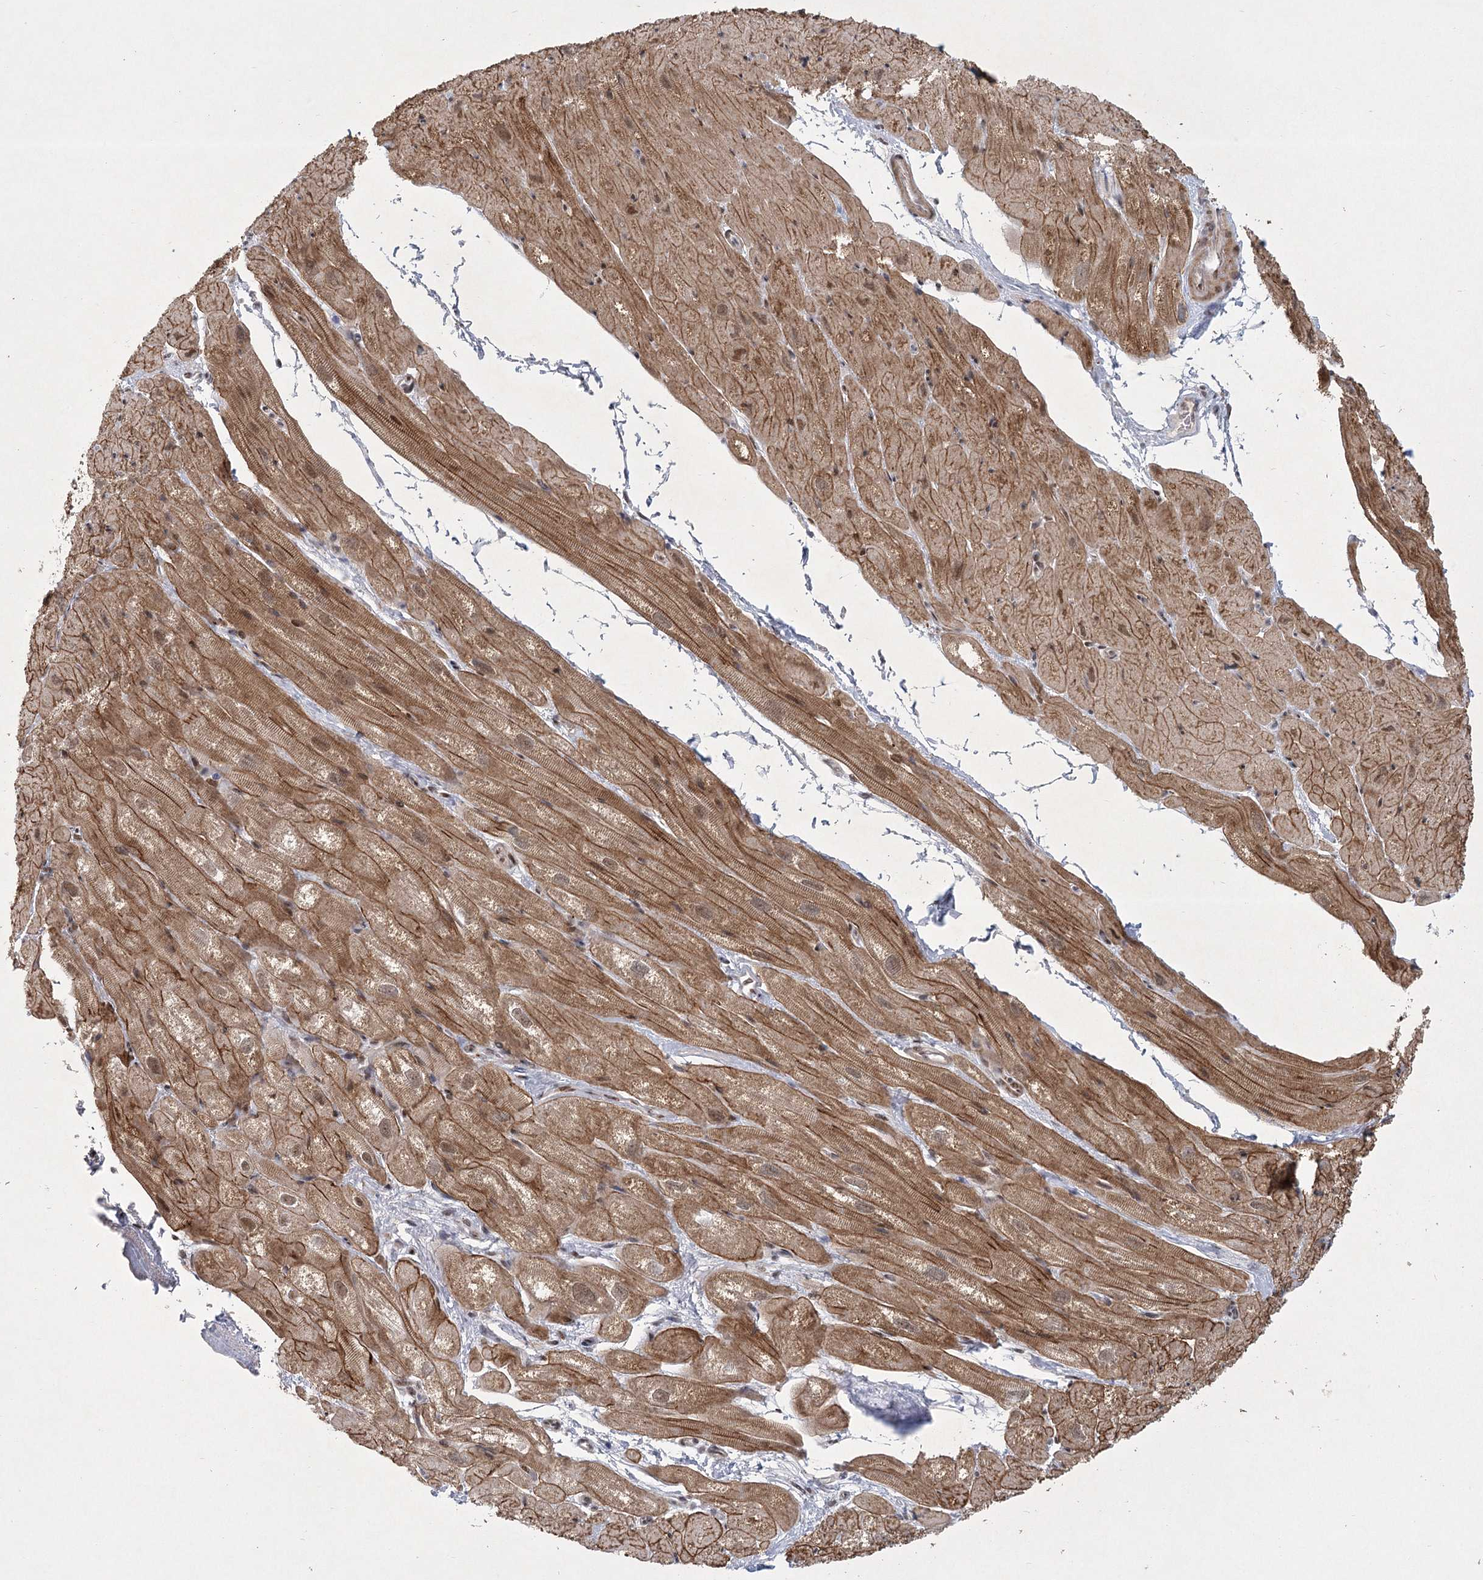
{"staining": {"intensity": "moderate", "quantity": ">75%", "location": "cytoplasmic/membranous,nuclear"}, "tissue": "heart muscle", "cell_type": "Cardiomyocytes", "image_type": "normal", "snomed": [{"axis": "morphology", "description": "Normal tissue, NOS"}, {"axis": "topography", "description": "Heart"}], "caption": "IHC (DAB) staining of normal heart muscle shows moderate cytoplasmic/membranous,nuclear protein positivity in about >75% of cardiomyocytes.", "gene": "CIB4", "patient": {"sex": "male", "age": 50}}